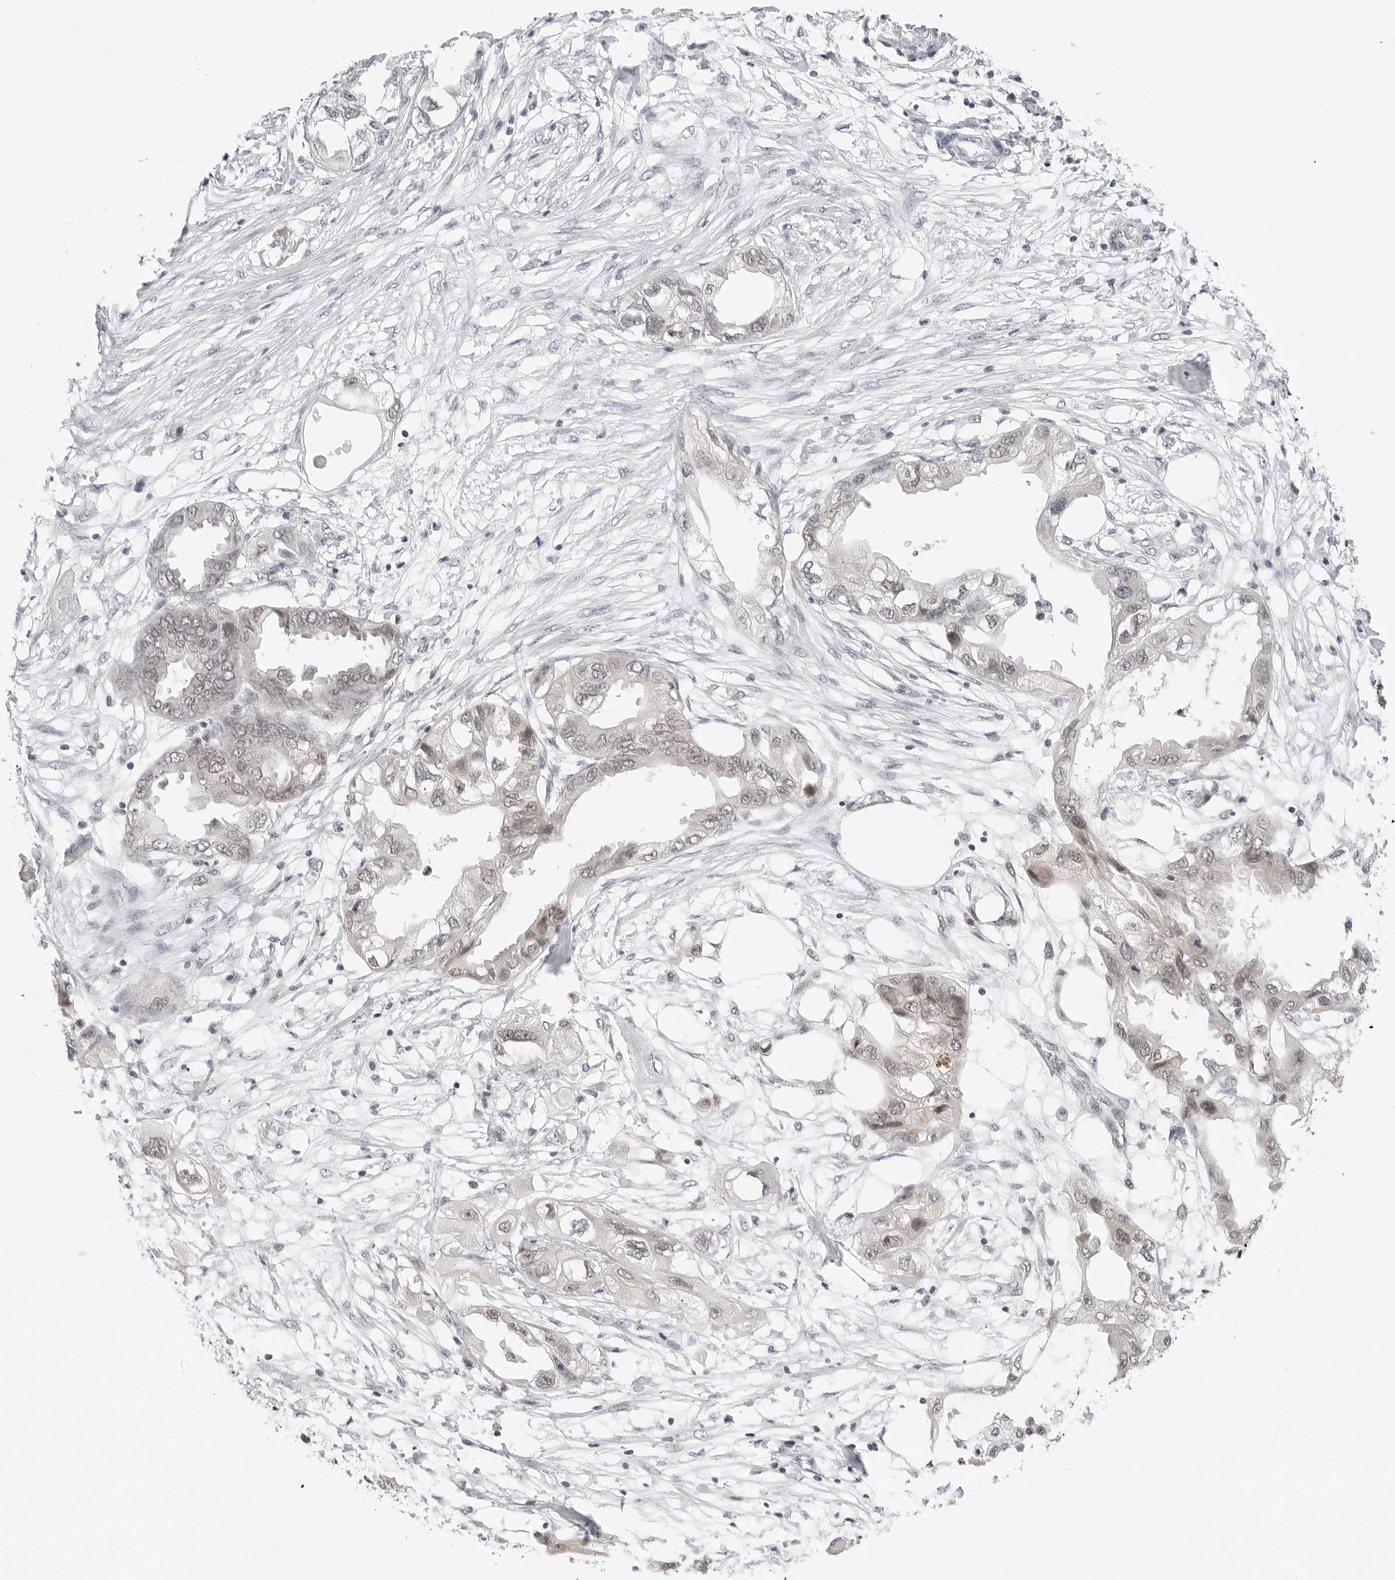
{"staining": {"intensity": "weak", "quantity": "<25%", "location": "nuclear"}, "tissue": "endometrial cancer", "cell_type": "Tumor cells", "image_type": "cancer", "snomed": [{"axis": "morphology", "description": "Adenocarcinoma, NOS"}, {"axis": "morphology", "description": "Adenocarcinoma, metastatic, NOS"}, {"axis": "topography", "description": "Adipose tissue"}, {"axis": "topography", "description": "Endometrium"}], "caption": "Micrograph shows no protein positivity in tumor cells of metastatic adenocarcinoma (endometrial) tissue. Brightfield microscopy of immunohistochemistry (IHC) stained with DAB (3,3'-diaminobenzidine) (brown) and hematoxylin (blue), captured at high magnification.", "gene": "TSEN2", "patient": {"sex": "female", "age": 67}}